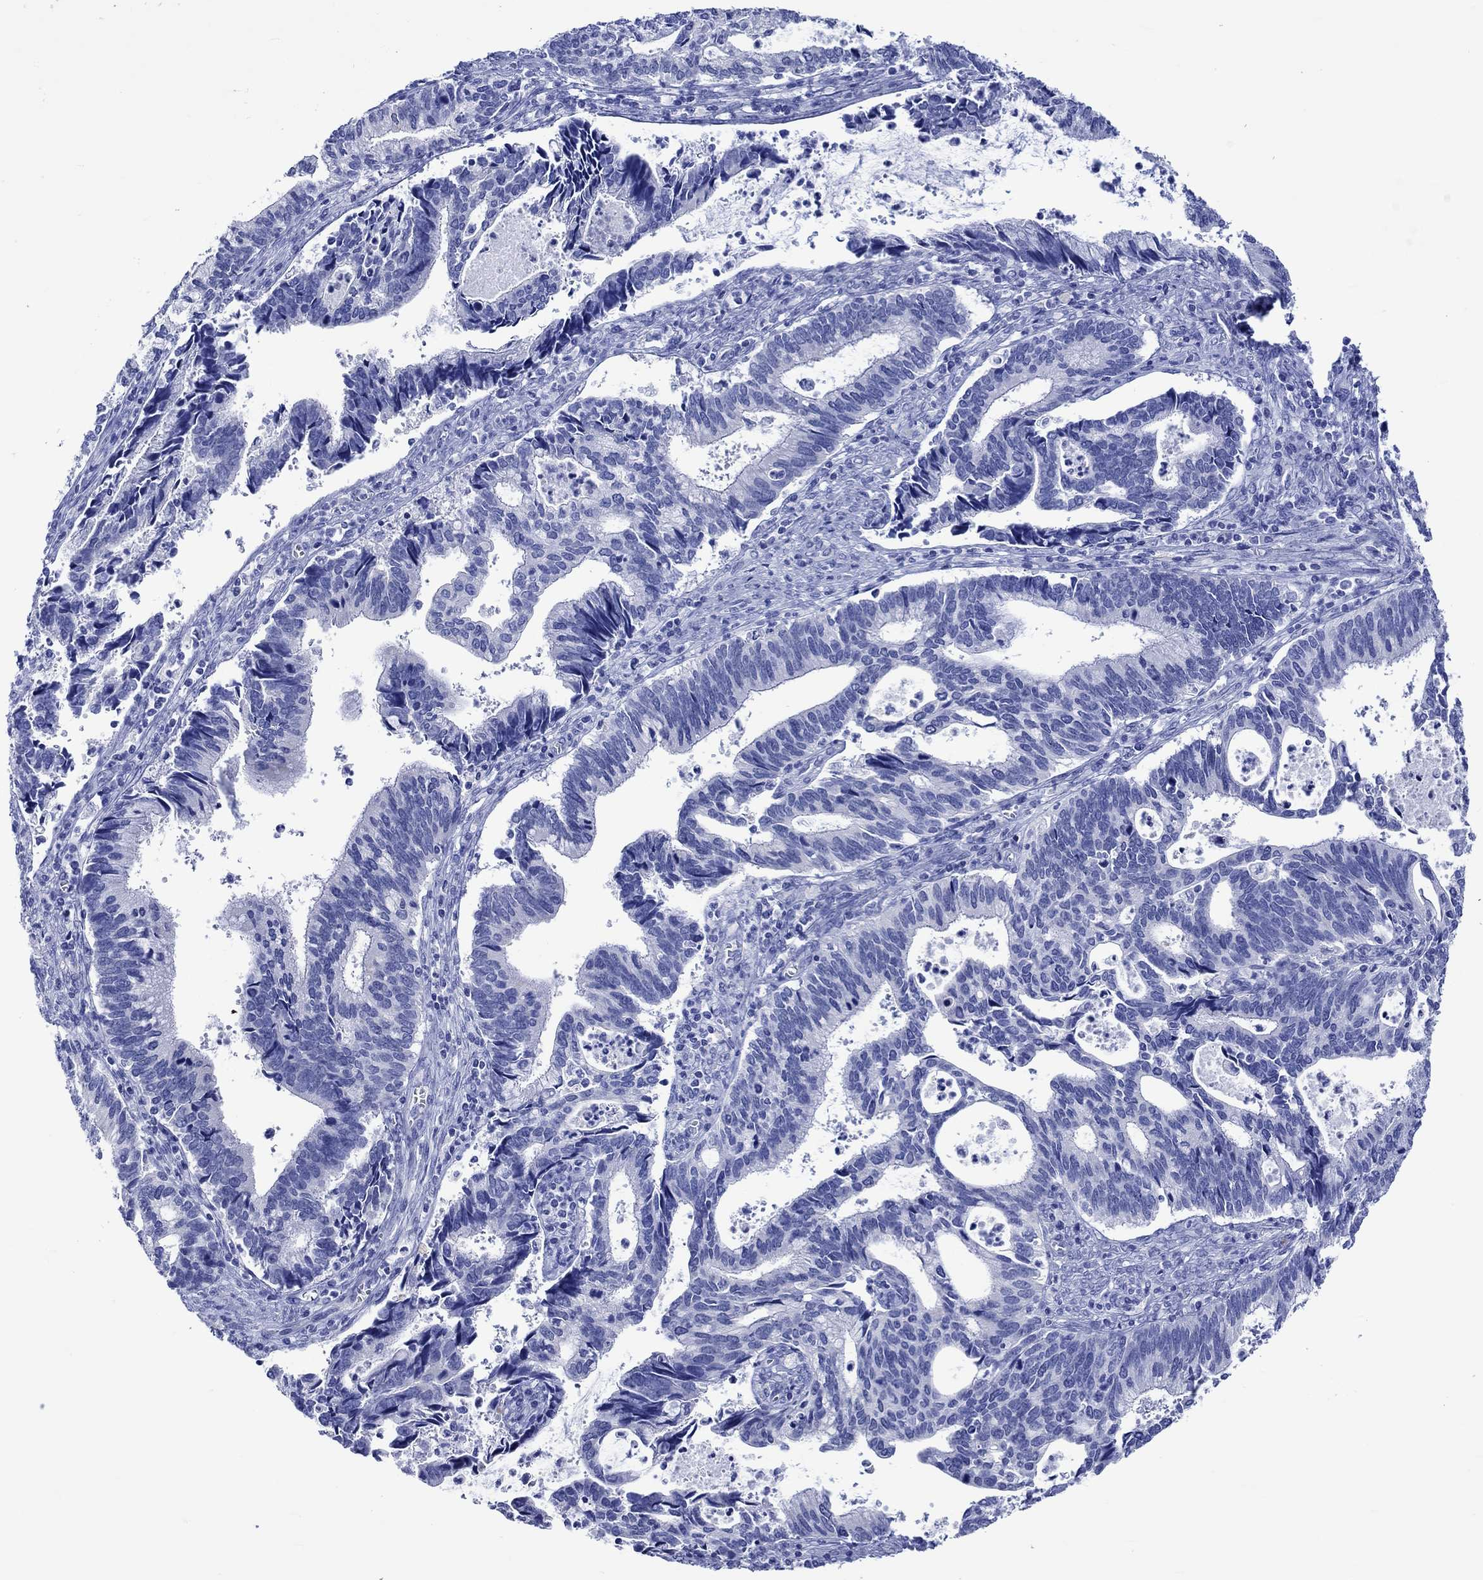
{"staining": {"intensity": "negative", "quantity": "none", "location": "none"}, "tissue": "cervical cancer", "cell_type": "Tumor cells", "image_type": "cancer", "snomed": [{"axis": "morphology", "description": "Adenocarcinoma, NOS"}, {"axis": "topography", "description": "Cervix"}], "caption": "DAB immunohistochemical staining of human cervical cancer exhibits no significant positivity in tumor cells.", "gene": "KLHL33", "patient": {"sex": "female", "age": 42}}